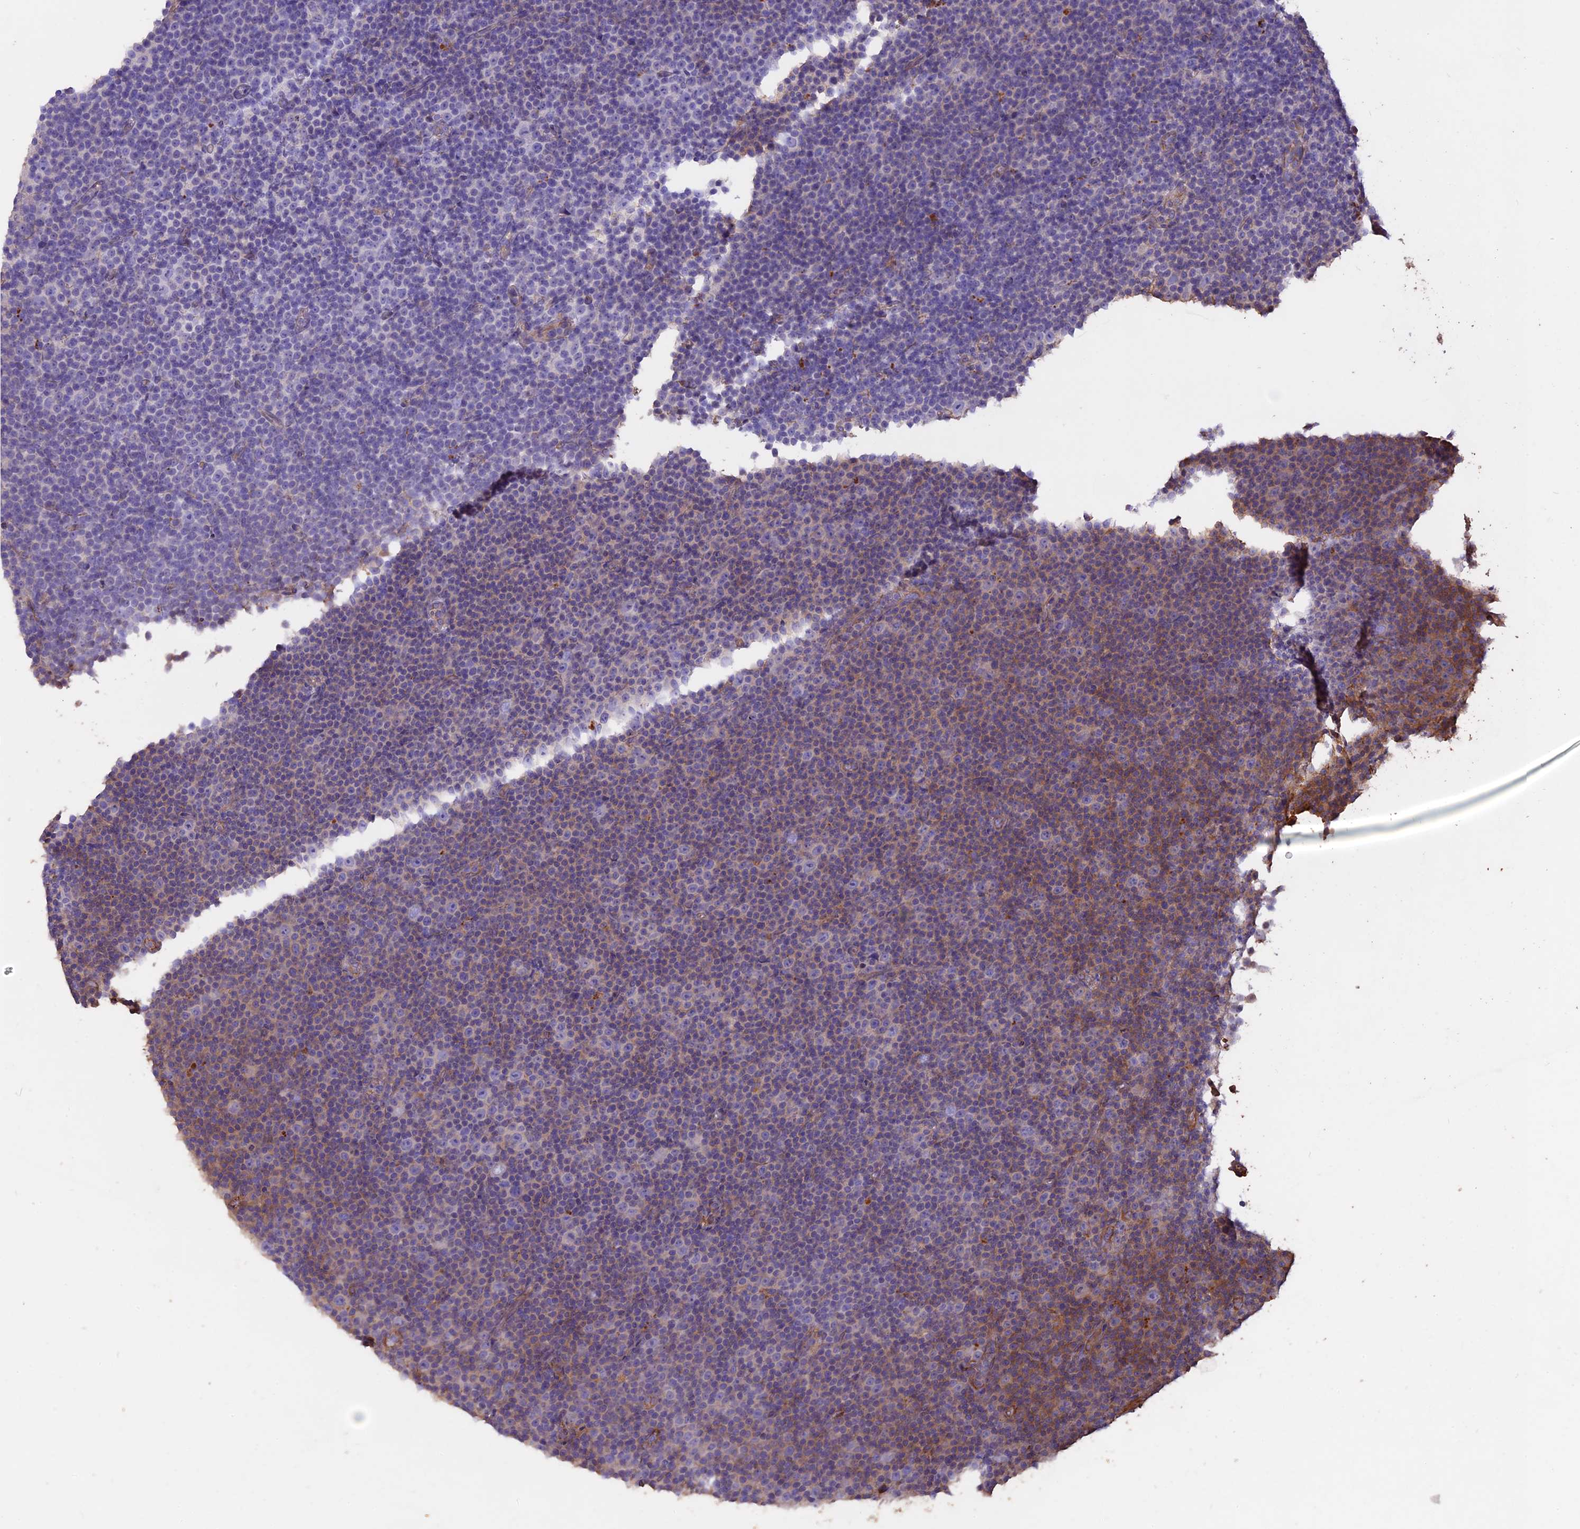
{"staining": {"intensity": "moderate", "quantity": "<25%", "location": "cytoplasmic/membranous"}, "tissue": "lymphoma", "cell_type": "Tumor cells", "image_type": "cancer", "snomed": [{"axis": "morphology", "description": "Malignant lymphoma, non-Hodgkin's type, Low grade"}, {"axis": "topography", "description": "Lymph node"}], "caption": "The immunohistochemical stain labels moderate cytoplasmic/membranous positivity in tumor cells of malignant lymphoma, non-Hodgkin's type (low-grade) tissue.", "gene": "CCDC148", "patient": {"sex": "female", "age": 67}}